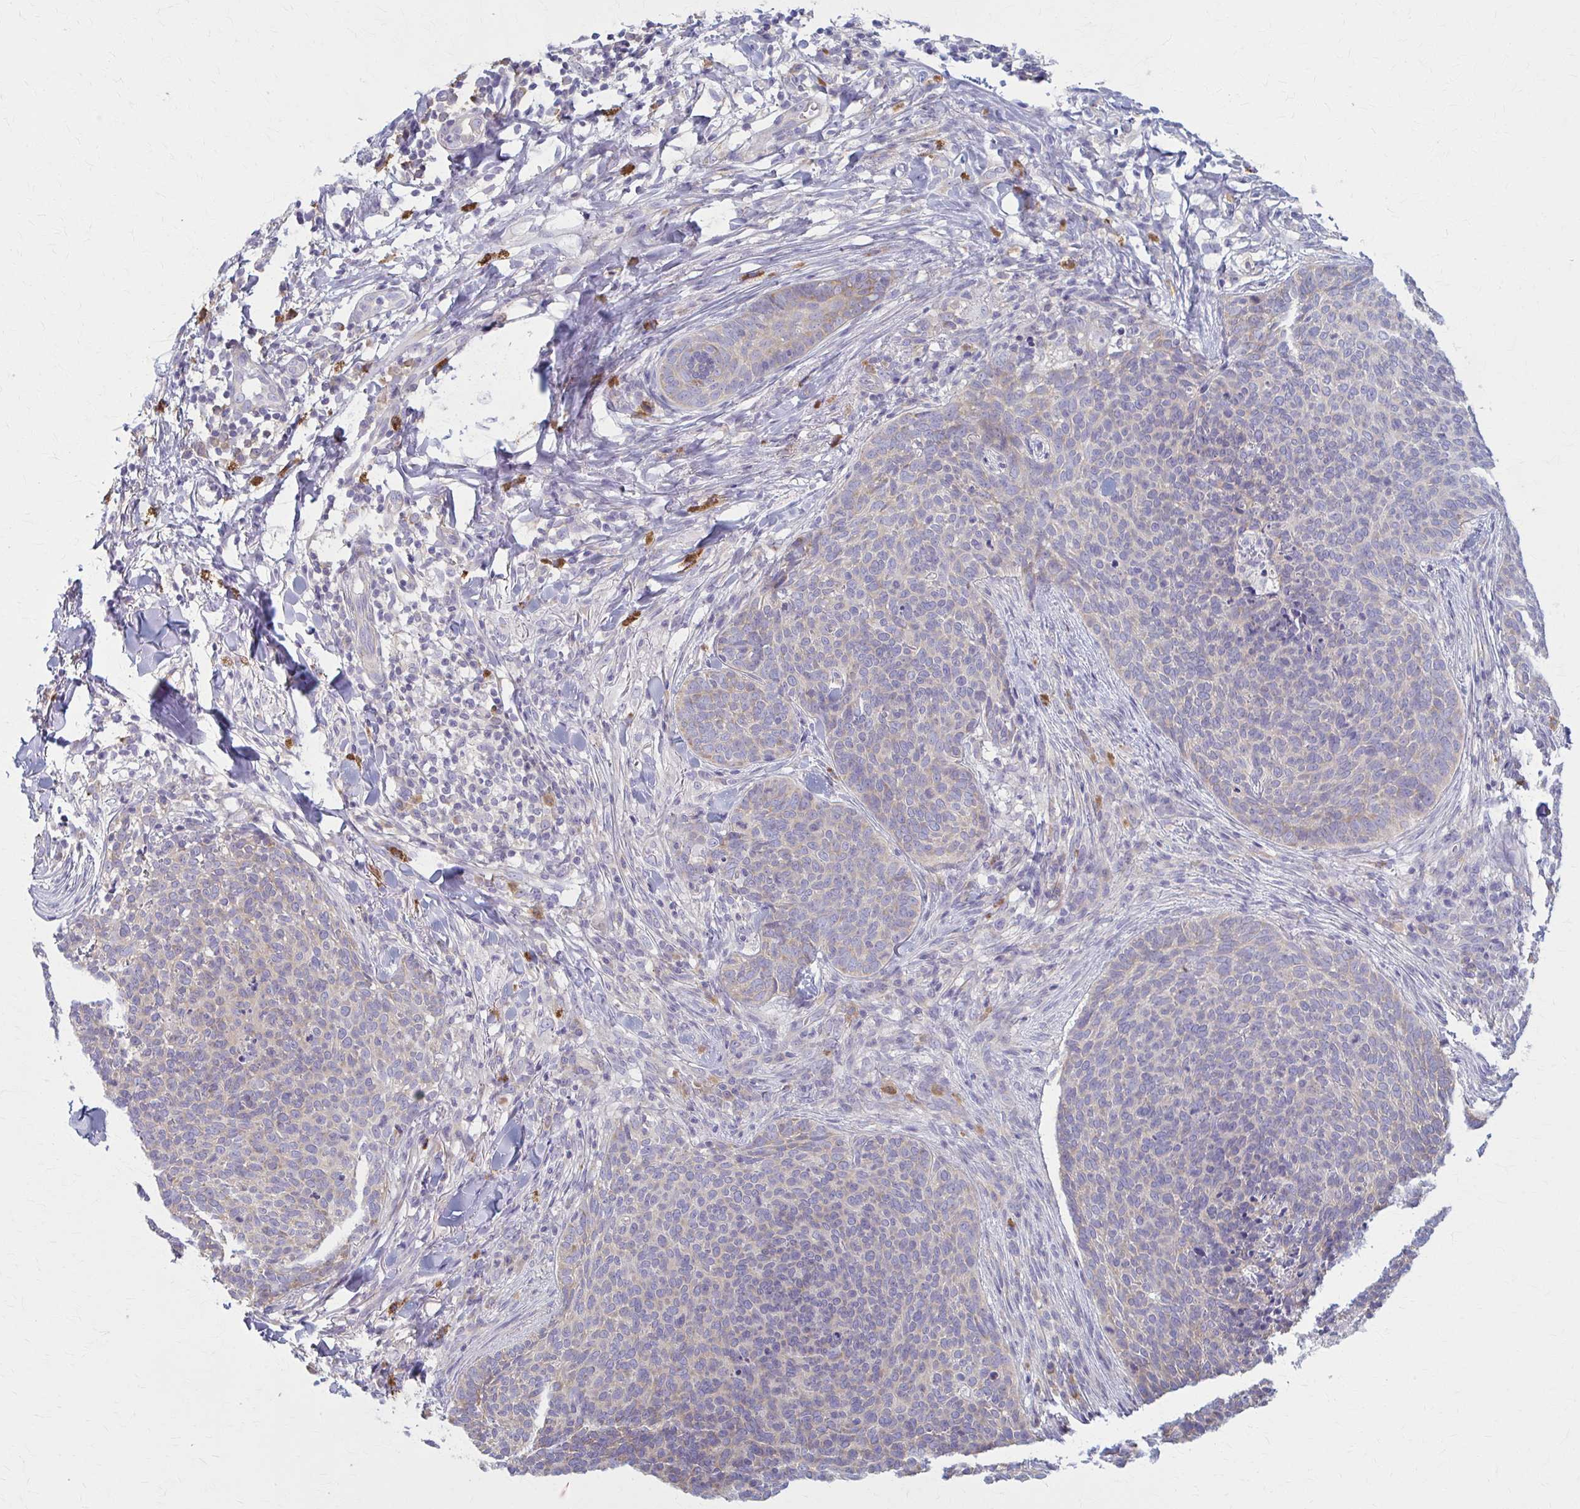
{"staining": {"intensity": "negative", "quantity": "none", "location": "none"}, "tissue": "skin cancer", "cell_type": "Tumor cells", "image_type": "cancer", "snomed": [{"axis": "morphology", "description": "Basal cell carcinoma"}, {"axis": "topography", "description": "Skin"}, {"axis": "topography", "description": "Skin of face"}], "caption": "Human basal cell carcinoma (skin) stained for a protein using immunohistochemistry (IHC) displays no positivity in tumor cells.", "gene": "PRKRA", "patient": {"sex": "male", "age": 56}}